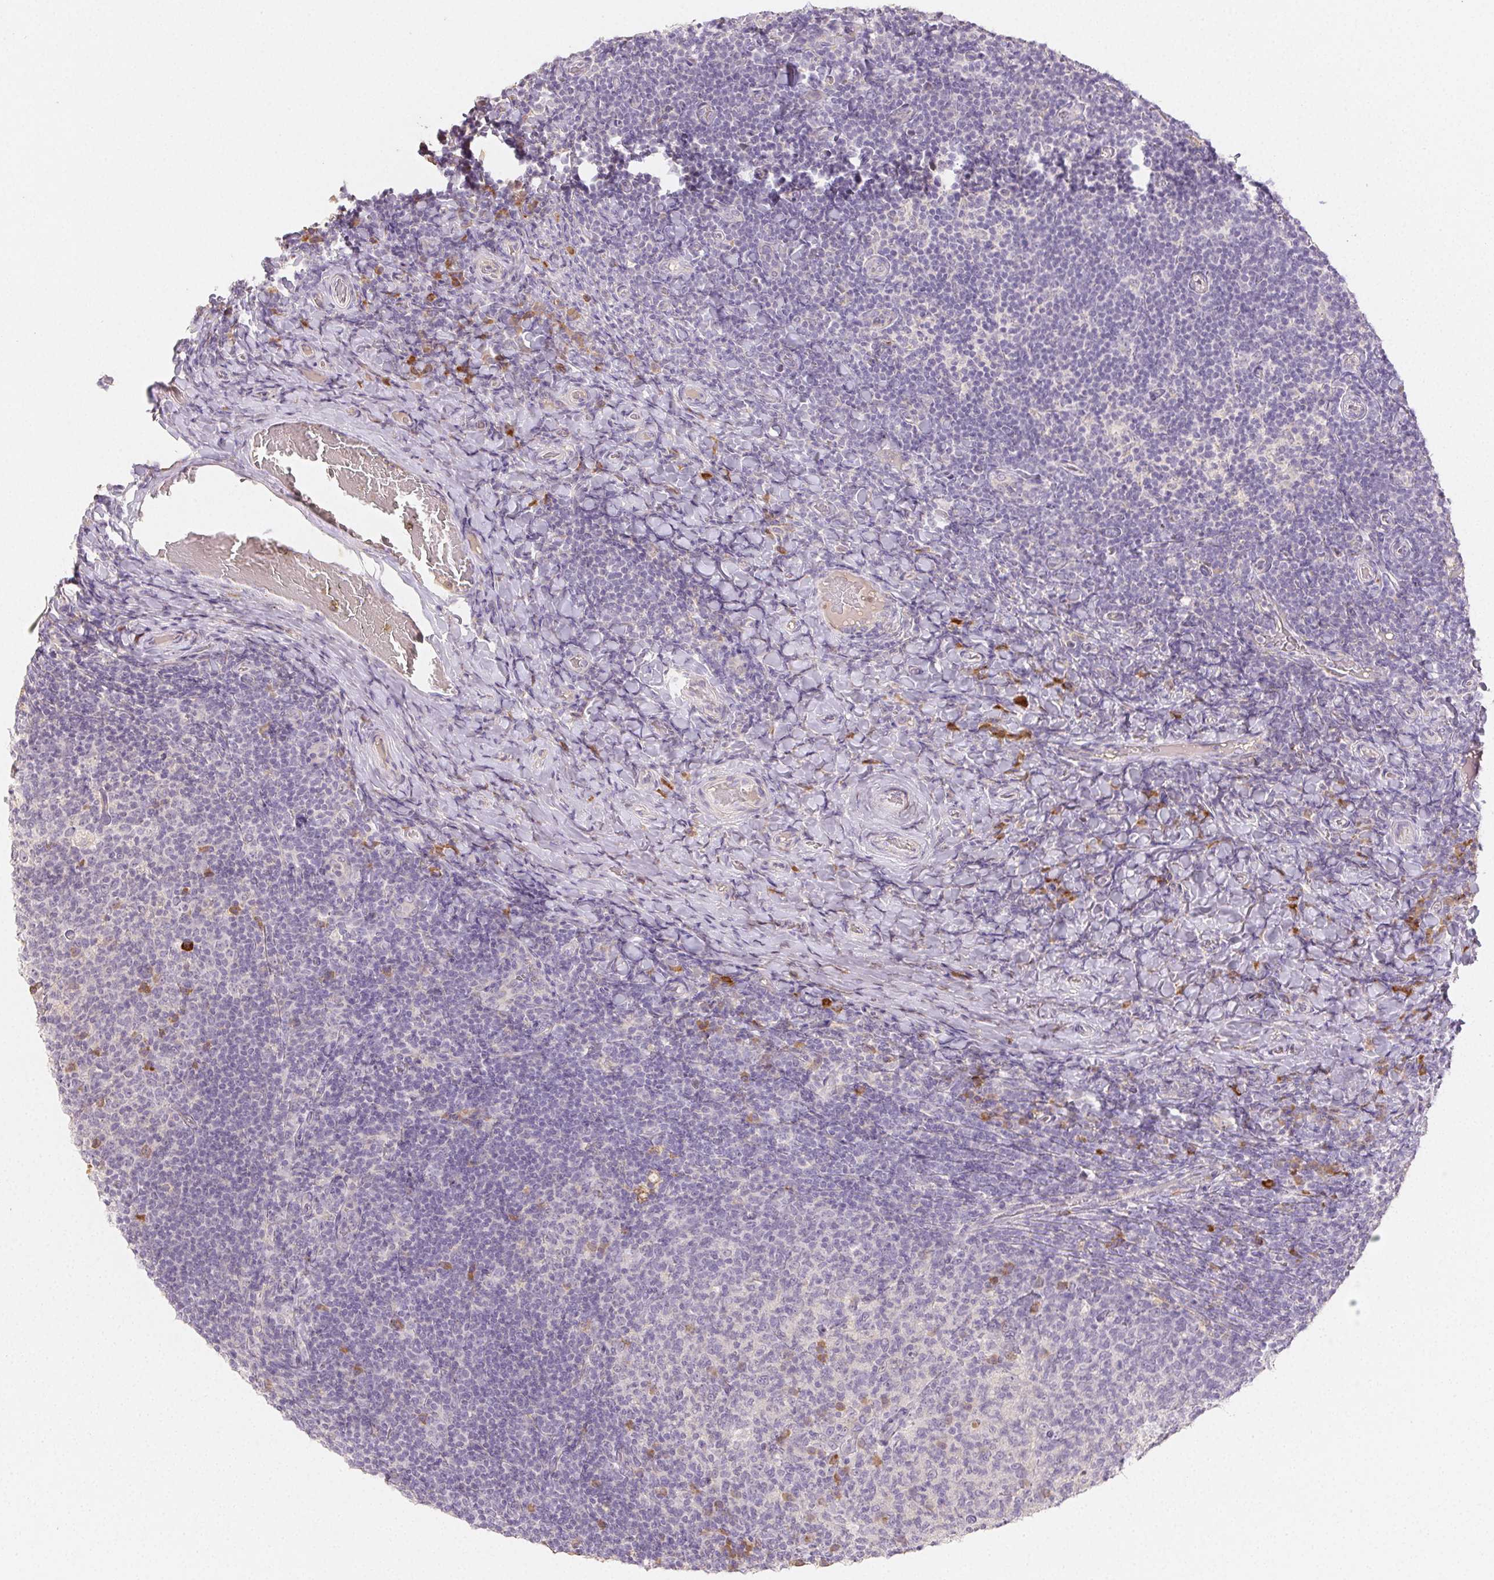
{"staining": {"intensity": "negative", "quantity": "none", "location": "none"}, "tissue": "tonsil", "cell_type": "Germinal center cells", "image_type": "normal", "snomed": [{"axis": "morphology", "description": "Normal tissue, NOS"}, {"axis": "topography", "description": "Tonsil"}], "caption": "High magnification brightfield microscopy of unremarkable tonsil stained with DAB (brown) and counterstained with hematoxylin (blue): germinal center cells show no significant expression. Brightfield microscopy of IHC stained with DAB (3,3'-diaminobenzidine) (brown) and hematoxylin (blue), captured at high magnification.", "gene": "ACVR1B", "patient": {"sex": "female", "age": 10}}